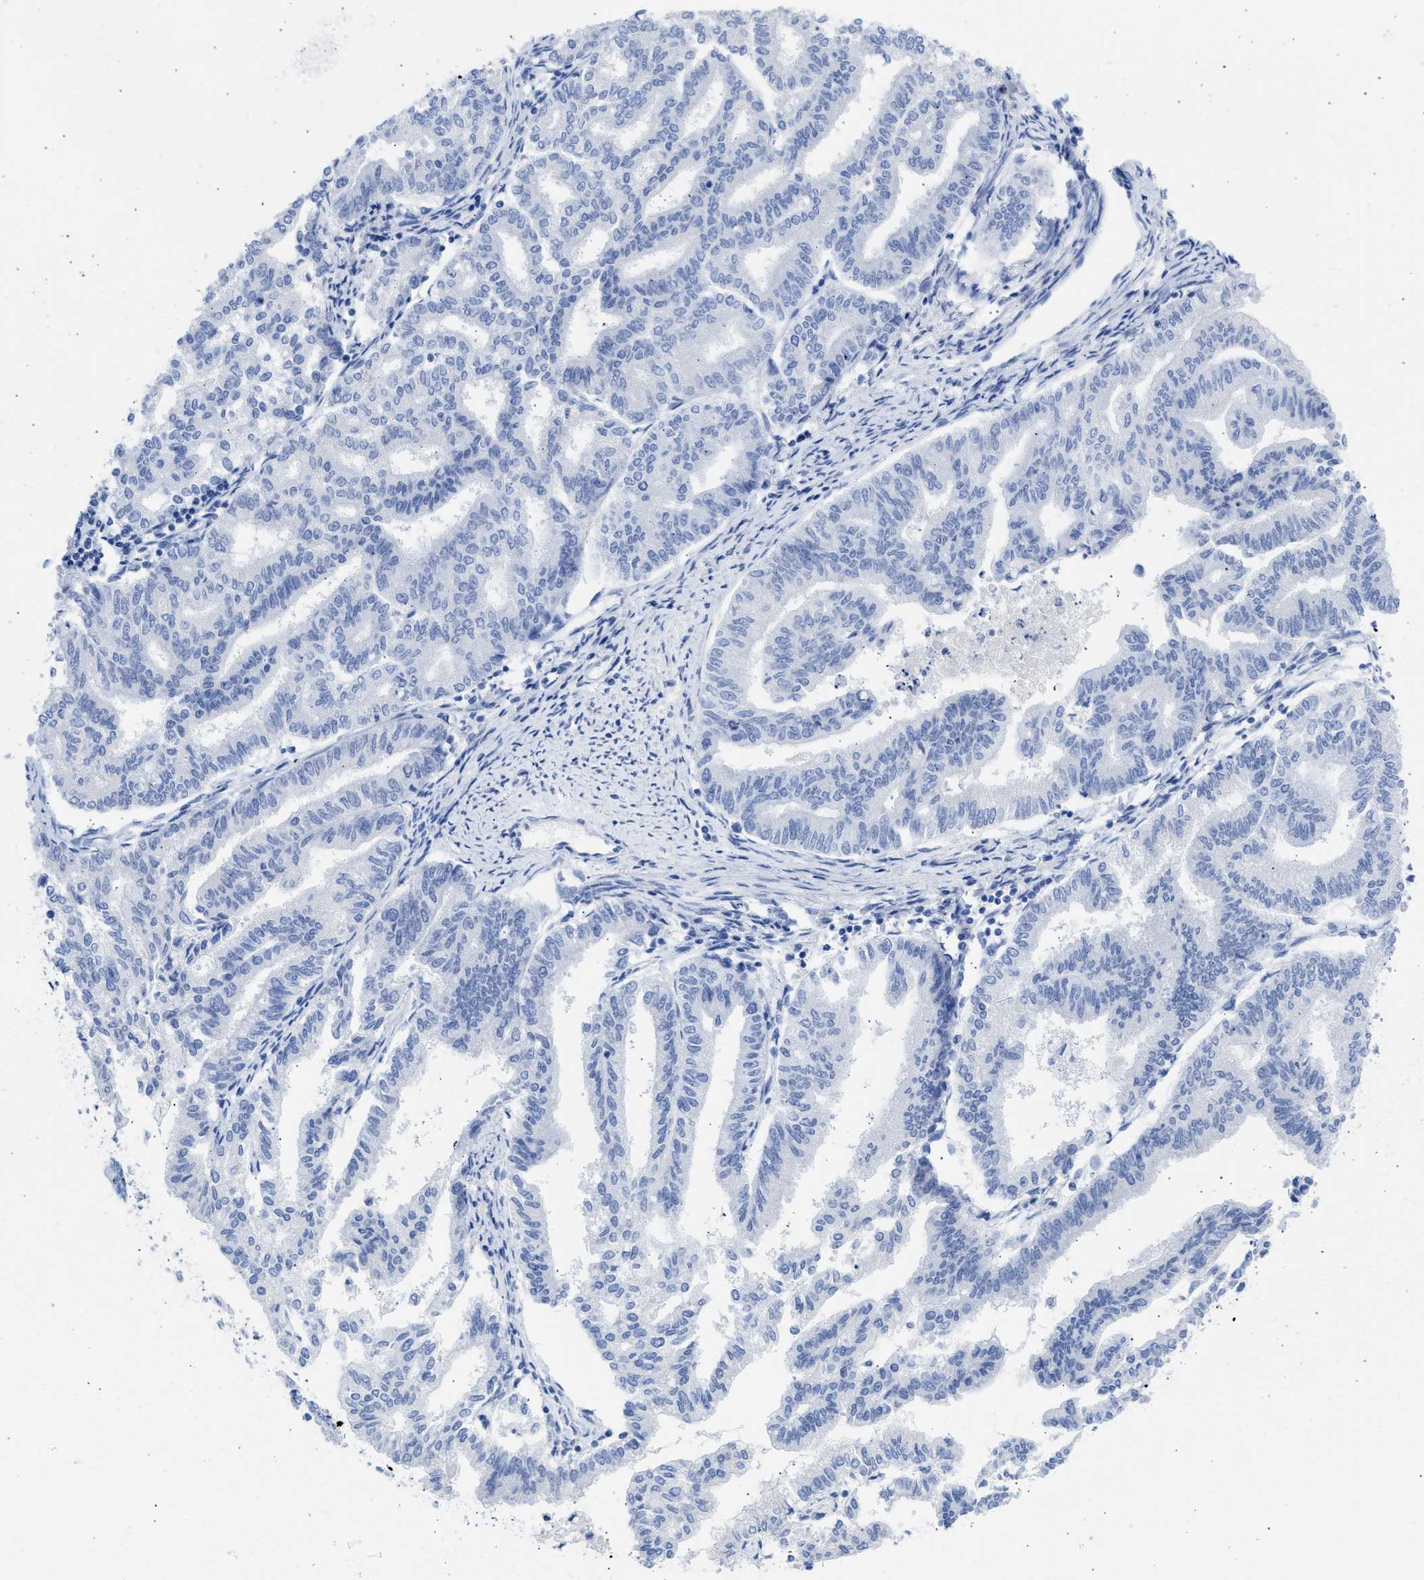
{"staining": {"intensity": "negative", "quantity": "none", "location": "none"}, "tissue": "endometrial cancer", "cell_type": "Tumor cells", "image_type": "cancer", "snomed": [{"axis": "morphology", "description": "Adenocarcinoma, NOS"}, {"axis": "topography", "description": "Endometrium"}], "caption": "A high-resolution photomicrograph shows immunohistochemistry staining of endometrial cancer (adenocarcinoma), which shows no significant positivity in tumor cells.", "gene": "NCAM1", "patient": {"sex": "female", "age": 79}}